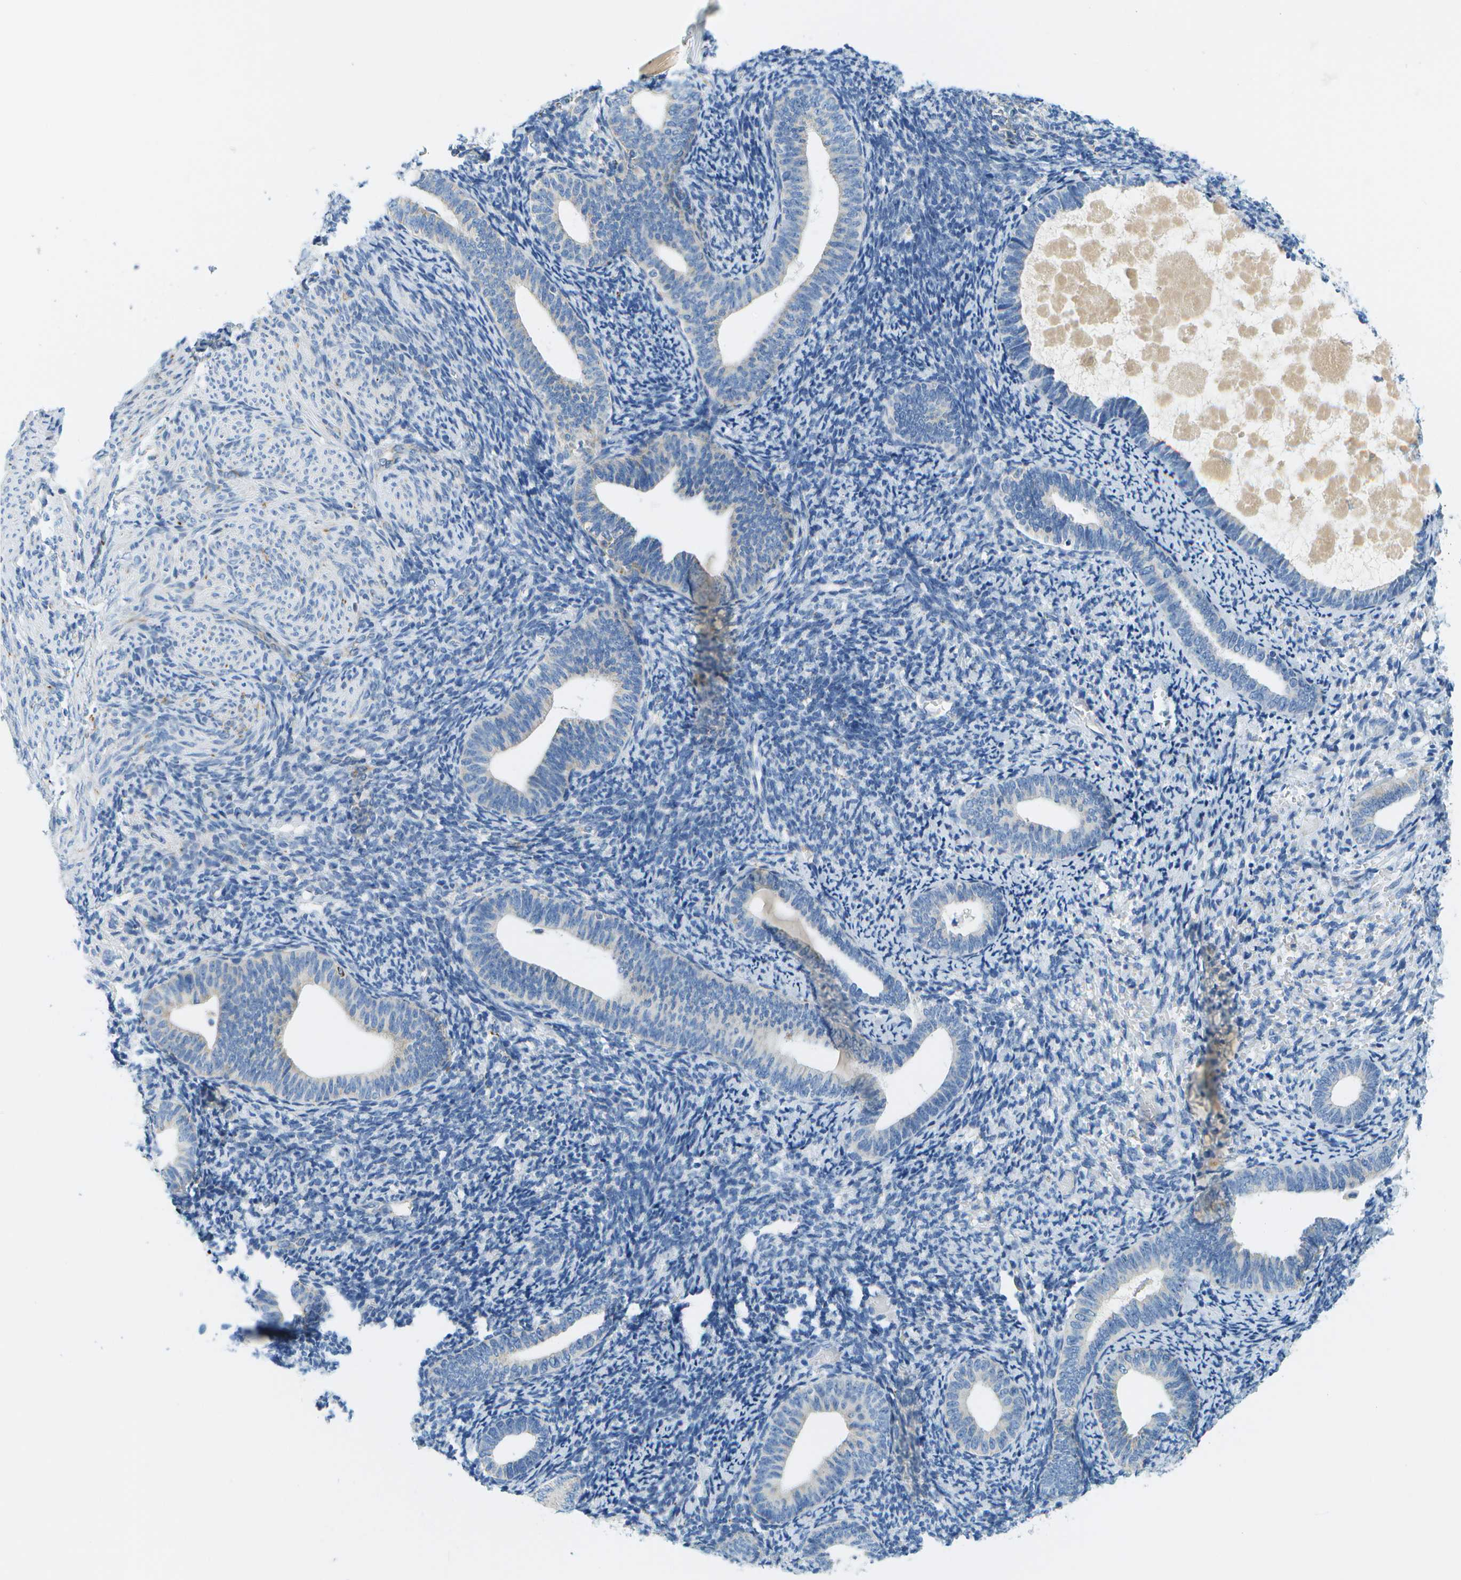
{"staining": {"intensity": "negative", "quantity": "none", "location": "none"}, "tissue": "endometrium", "cell_type": "Cells in endometrial stroma", "image_type": "normal", "snomed": [{"axis": "morphology", "description": "Normal tissue, NOS"}, {"axis": "topography", "description": "Endometrium"}], "caption": "High power microscopy histopathology image of an IHC micrograph of normal endometrium, revealing no significant expression in cells in endometrial stroma. Brightfield microscopy of immunohistochemistry (IHC) stained with DAB (3,3'-diaminobenzidine) (brown) and hematoxylin (blue), captured at high magnification.", "gene": "PTGIS", "patient": {"sex": "female", "age": 66}}